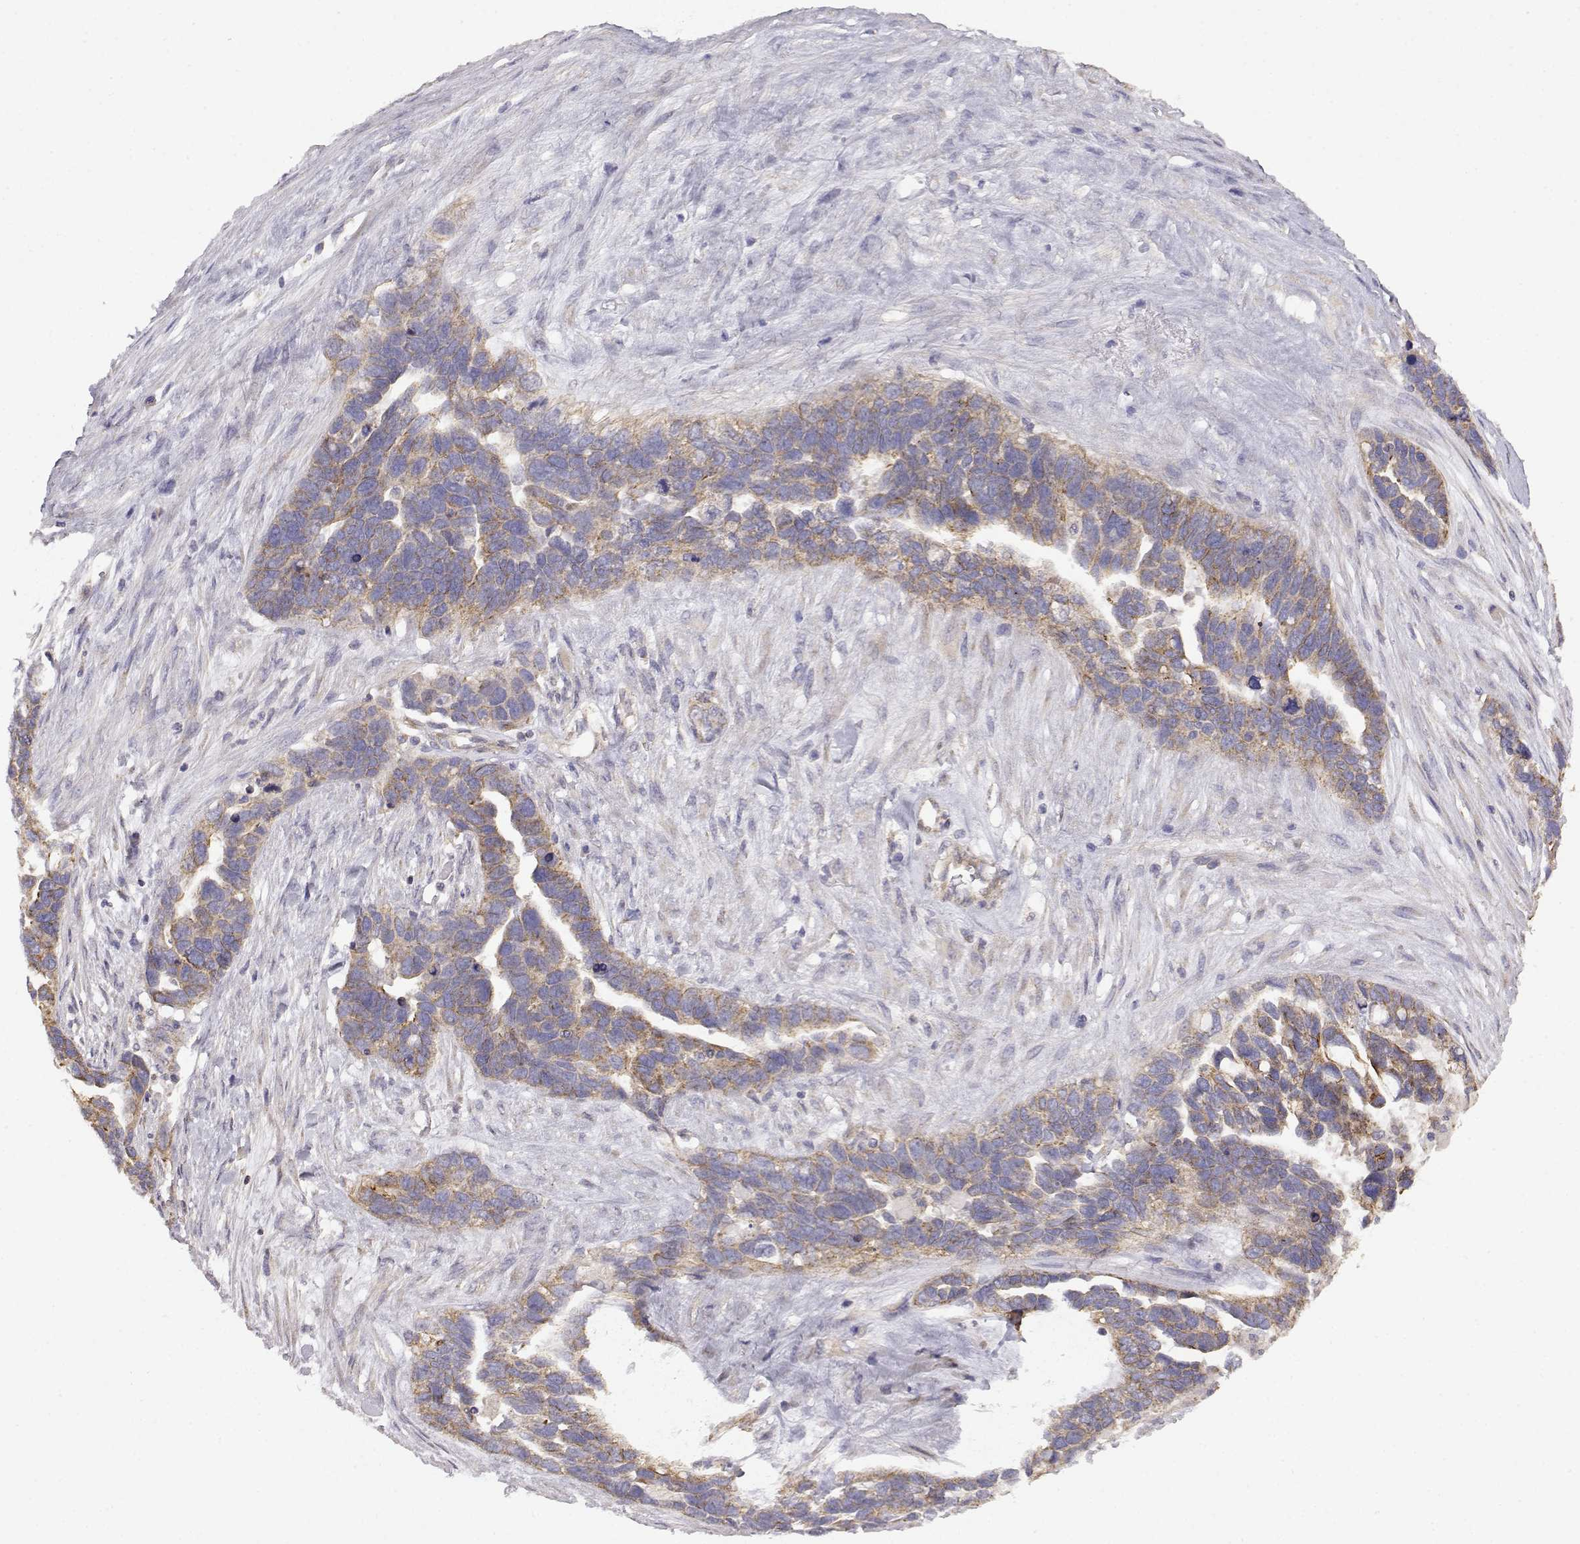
{"staining": {"intensity": "weak", "quantity": "25%-75%", "location": "cytoplasmic/membranous"}, "tissue": "ovarian cancer", "cell_type": "Tumor cells", "image_type": "cancer", "snomed": [{"axis": "morphology", "description": "Cystadenocarcinoma, serous, NOS"}, {"axis": "topography", "description": "Ovary"}], "caption": "Weak cytoplasmic/membranous protein staining is appreciated in approximately 25%-75% of tumor cells in ovarian serous cystadenocarcinoma.", "gene": "DDC", "patient": {"sex": "female", "age": 54}}